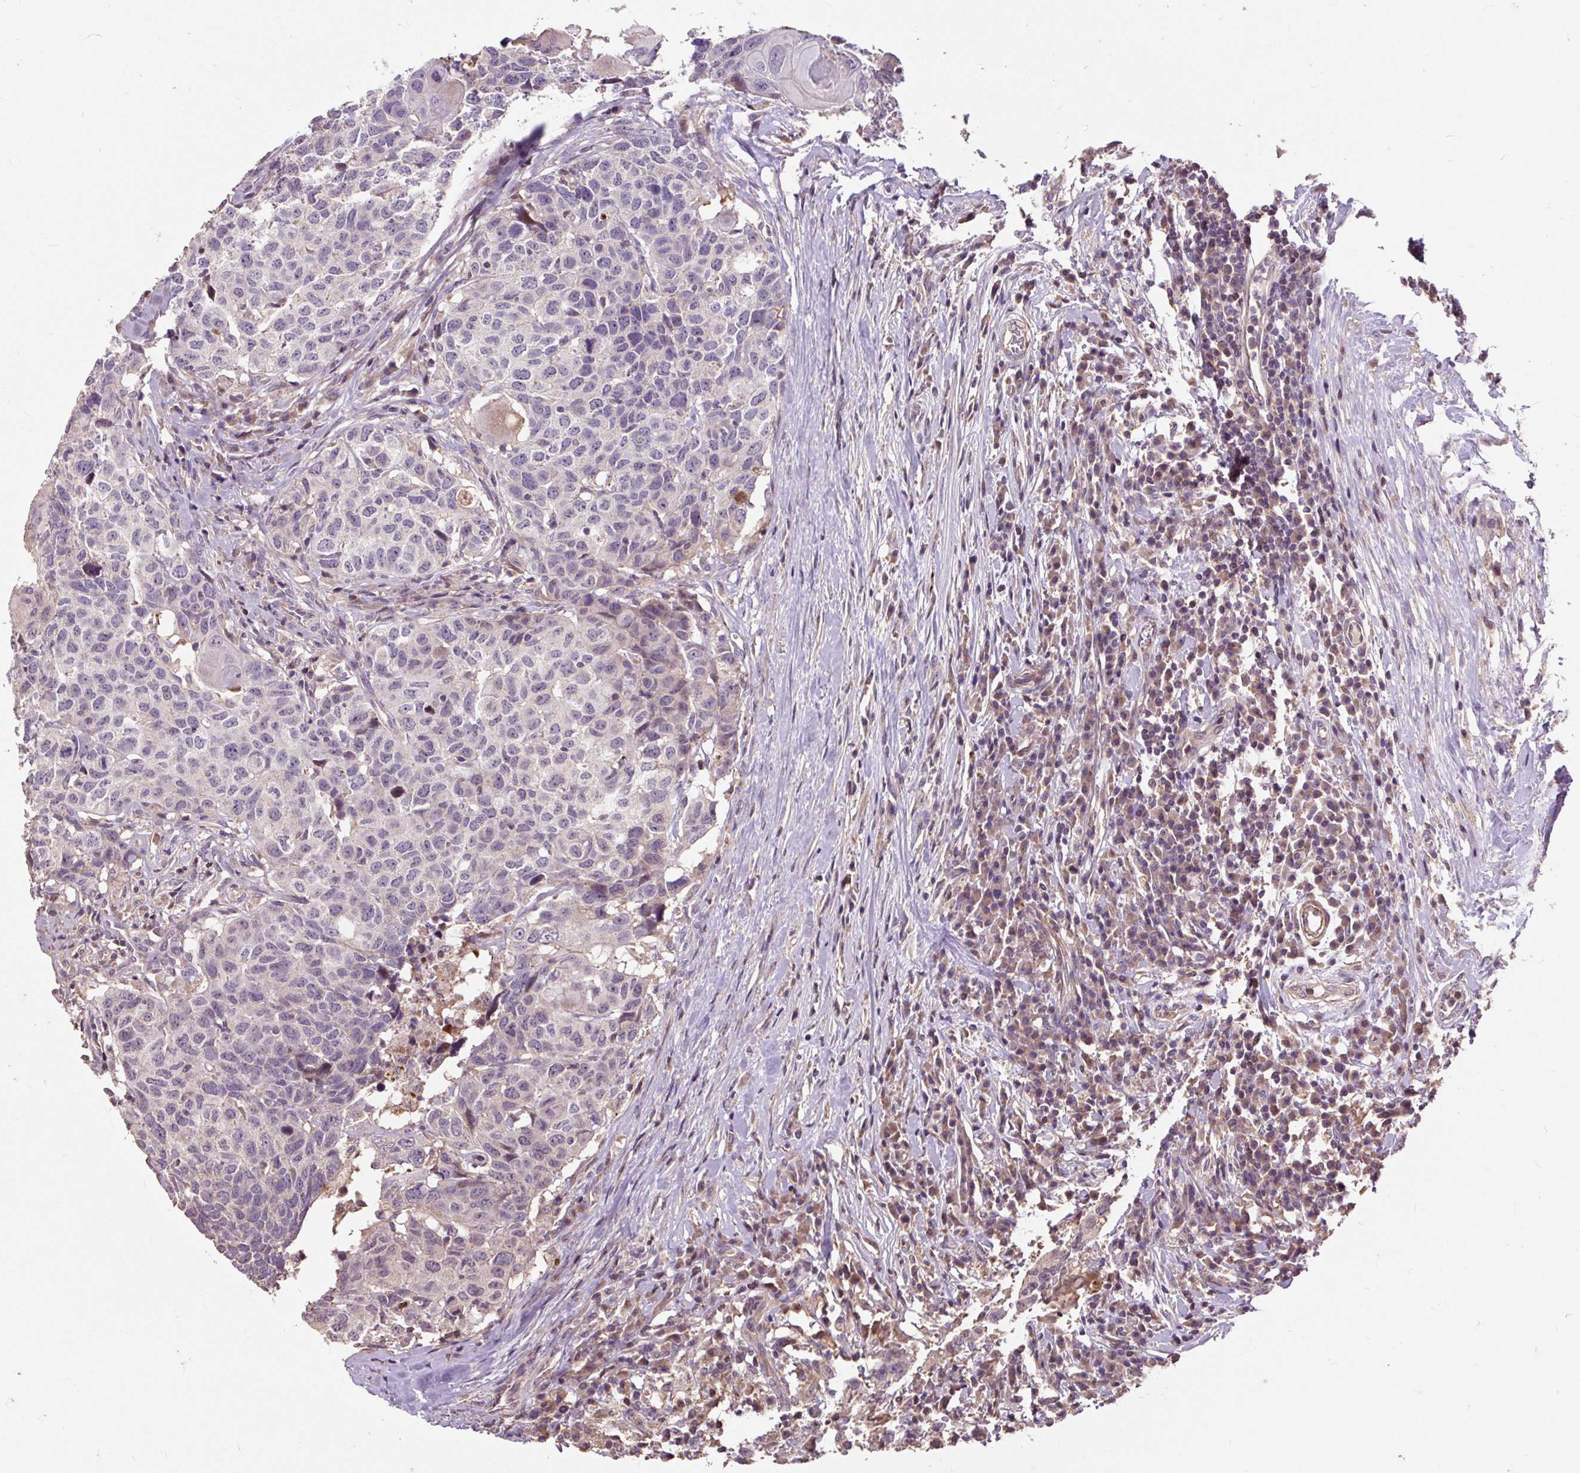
{"staining": {"intensity": "negative", "quantity": "none", "location": "none"}, "tissue": "head and neck cancer", "cell_type": "Tumor cells", "image_type": "cancer", "snomed": [{"axis": "morphology", "description": "Normal tissue, NOS"}, {"axis": "morphology", "description": "Squamous cell carcinoma, NOS"}, {"axis": "topography", "description": "Skeletal muscle"}, {"axis": "topography", "description": "Vascular tissue"}, {"axis": "topography", "description": "Peripheral nerve tissue"}, {"axis": "topography", "description": "Head-Neck"}], "caption": "An immunohistochemistry (IHC) image of head and neck squamous cell carcinoma is shown. There is no staining in tumor cells of head and neck squamous cell carcinoma.", "gene": "PRIMPOL", "patient": {"sex": "male", "age": 66}}